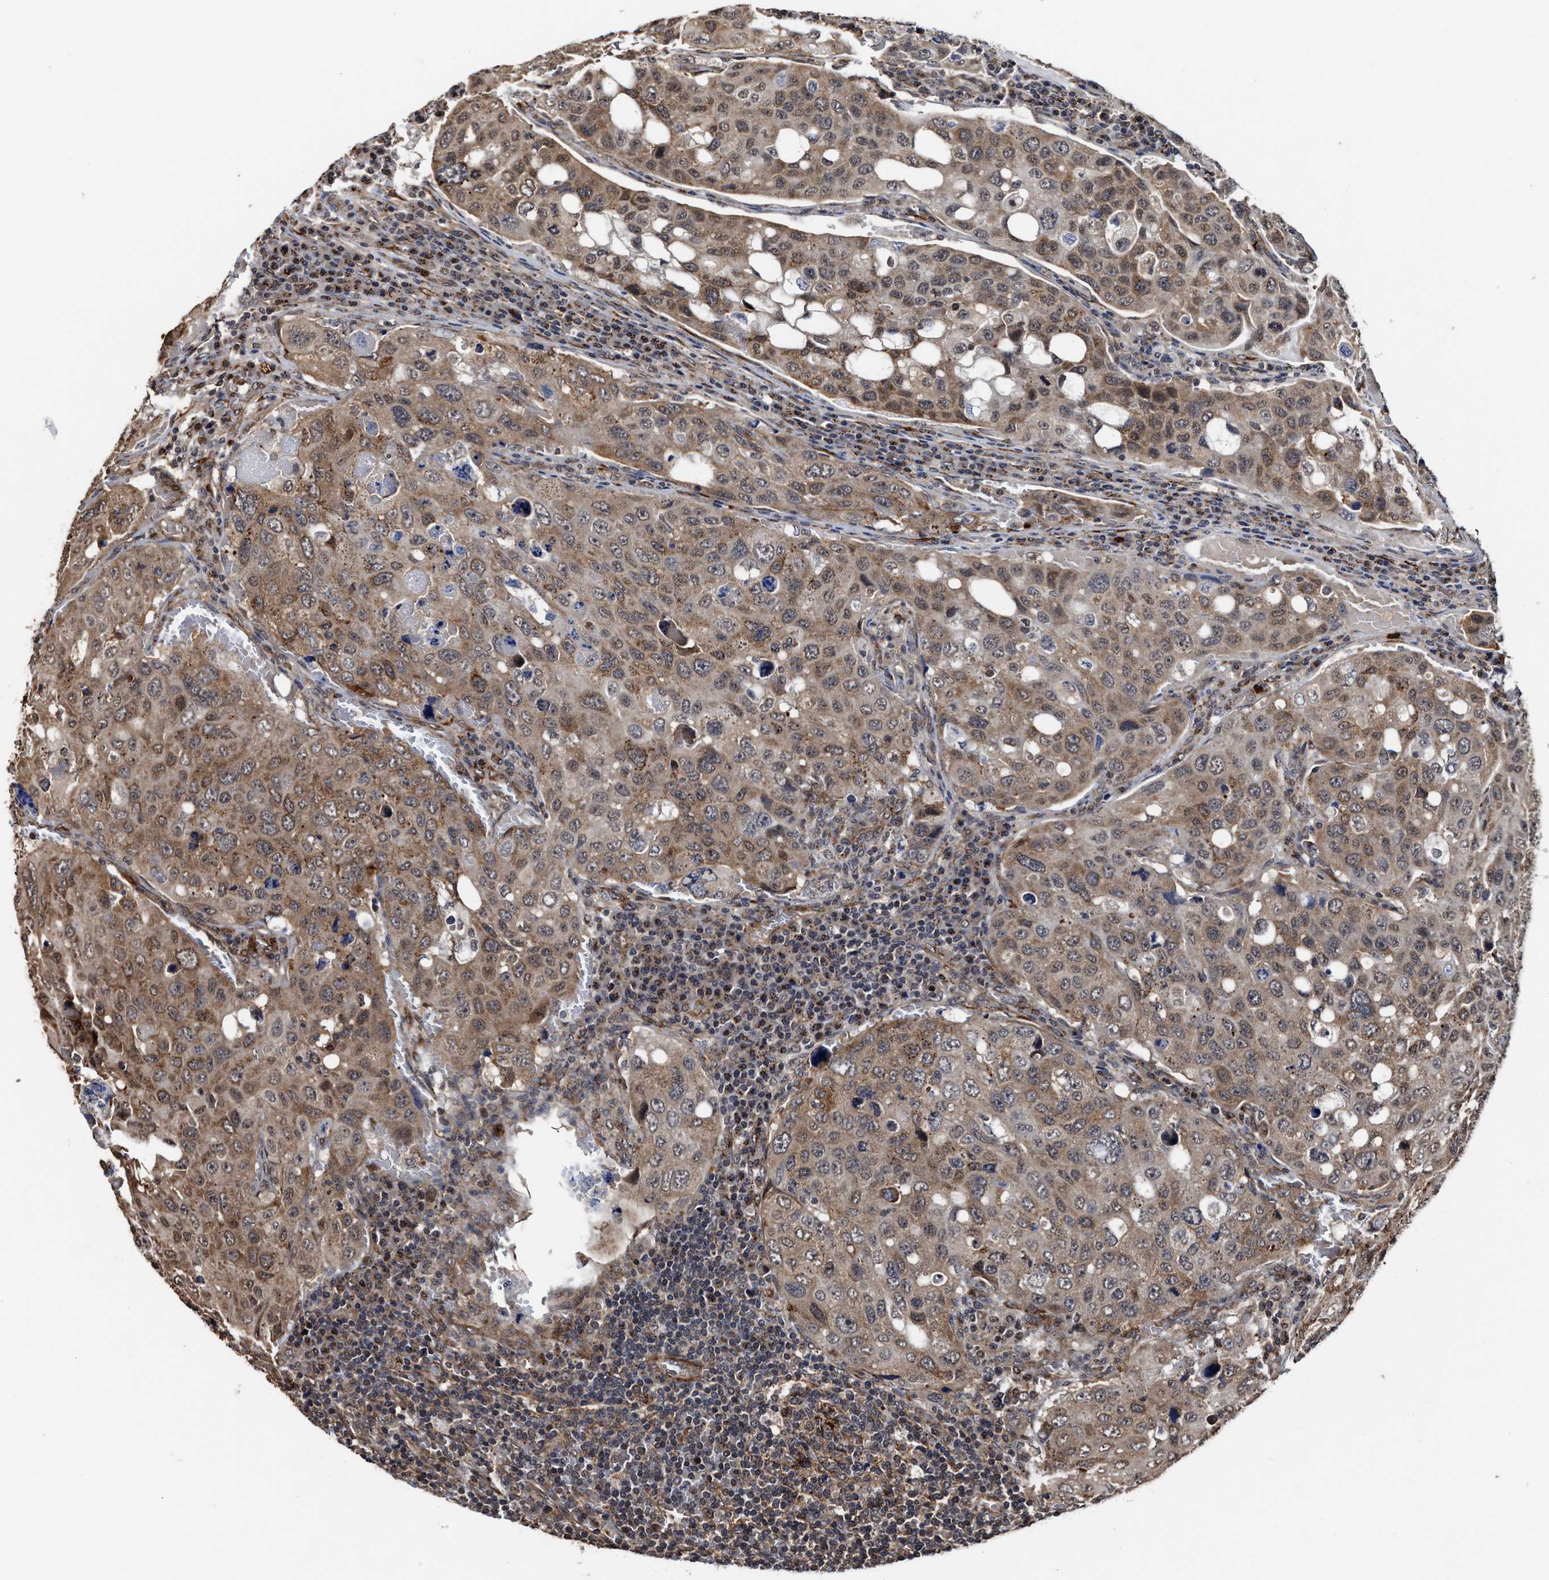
{"staining": {"intensity": "moderate", "quantity": ">75%", "location": "cytoplasmic/membranous"}, "tissue": "urothelial cancer", "cell_type": "Tumor cells", "image_type": "cancer", "snomed": [{"axis": "morphology", "description": "Urothelial carcinoma, High grade"}, {"axis": "topography", "description": "Lymph node"}, {"axis": "topography", "description": "Urinary bladder"}], "caption": "Human high-grade urothelial carcinoma stained for a protein (brown) exhibits moderate cytoplasmic/membranous positive positivity in approximately >75% of tumor cells.", "gene": "SEPTIN2", "patient": {"sex": "male", "age": 51}}